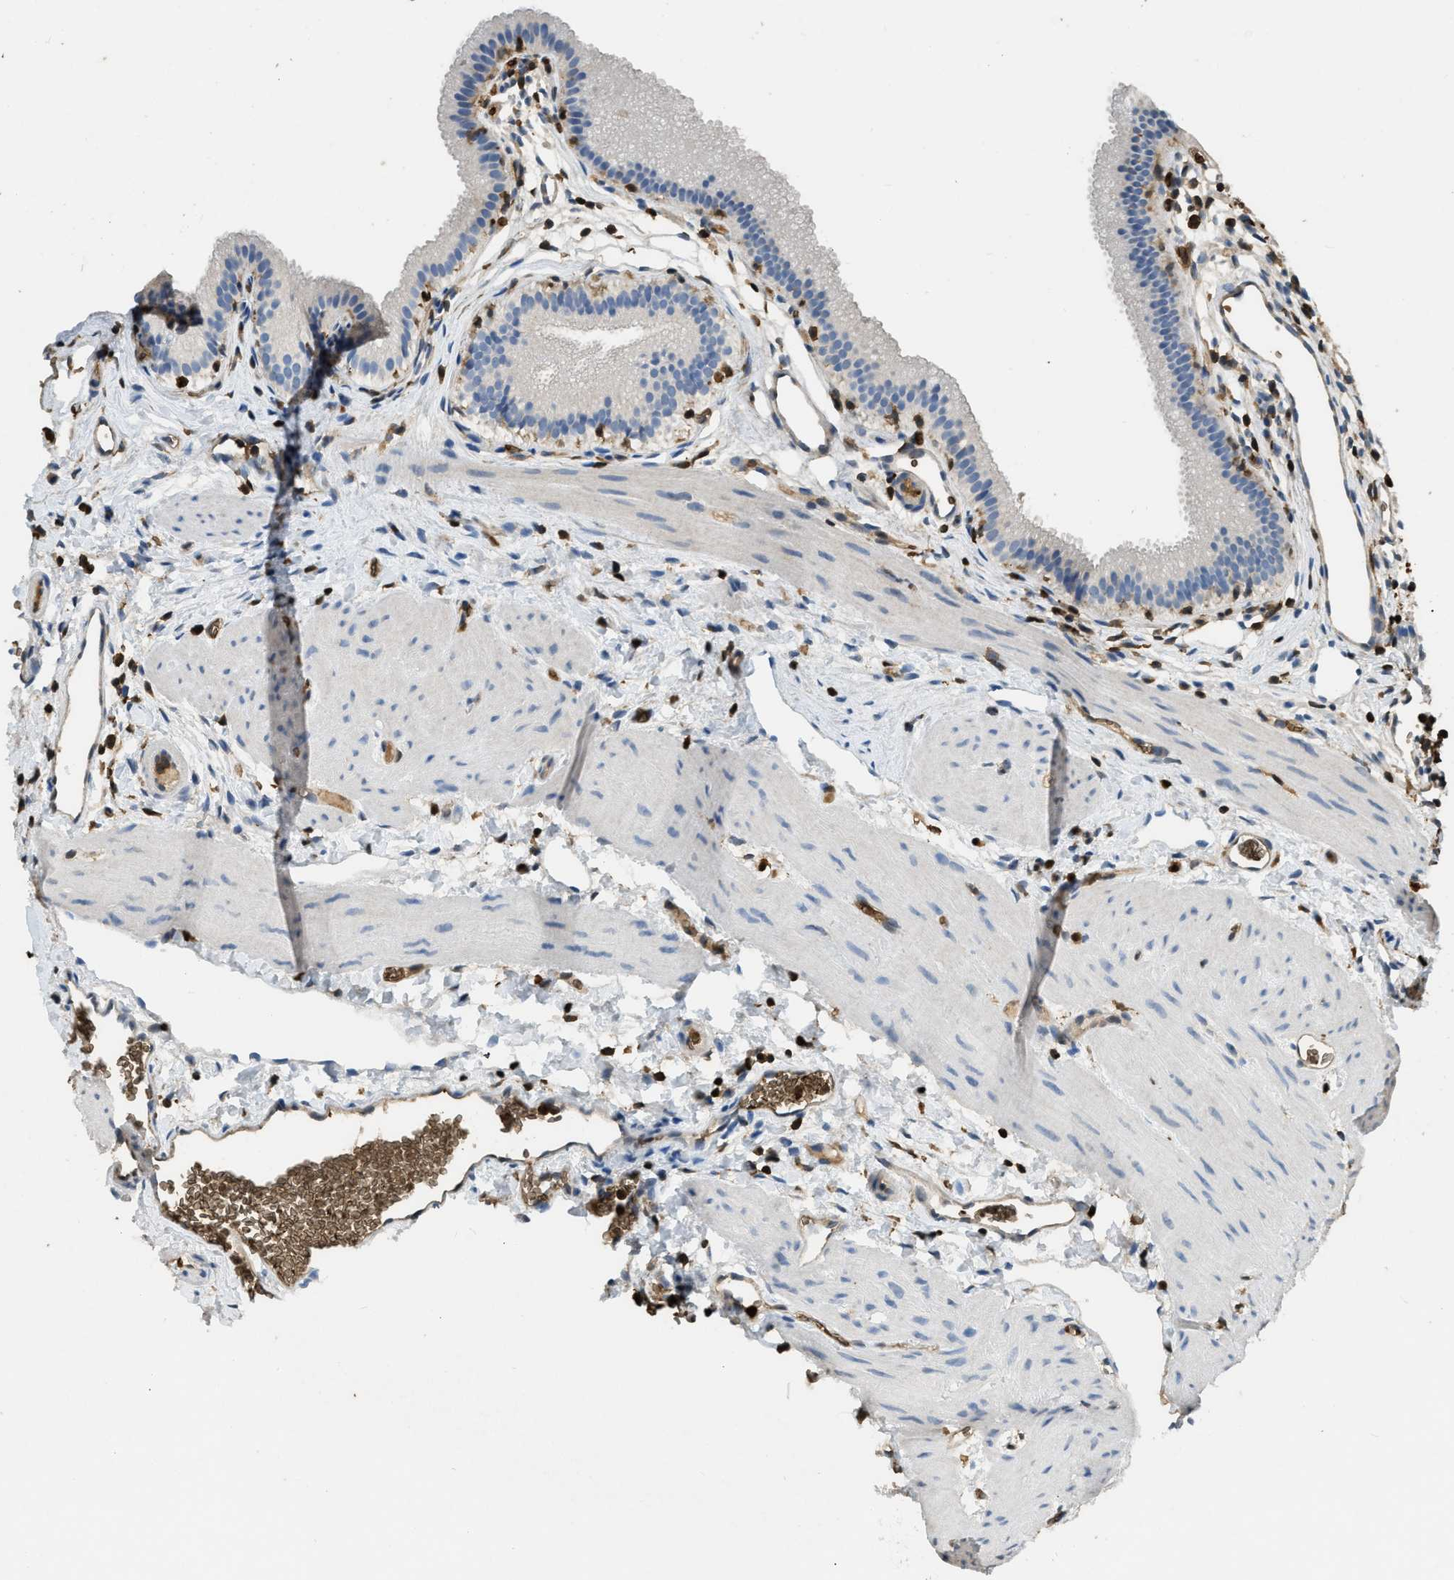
{"staining": {"intensity": "negative", "quantity": "none", "location": "none"}, "tissue": "gallbladder", "cell_type": "Glandular cells", "image_type": "normal", "snomed": [{"axis": "morphology", "description": "Normal tissue, NOS"}, {"axis": "topography", "description": "Gallbladder"}], "caption": "A high-resolution micrograph shows immunohistochemistry (IHC) staining of benign gallbladder, which exhibits no significant expression in glandular cells.", "gene": "ARHGDIB", "patient": {"sex": "female", "age": 26}}